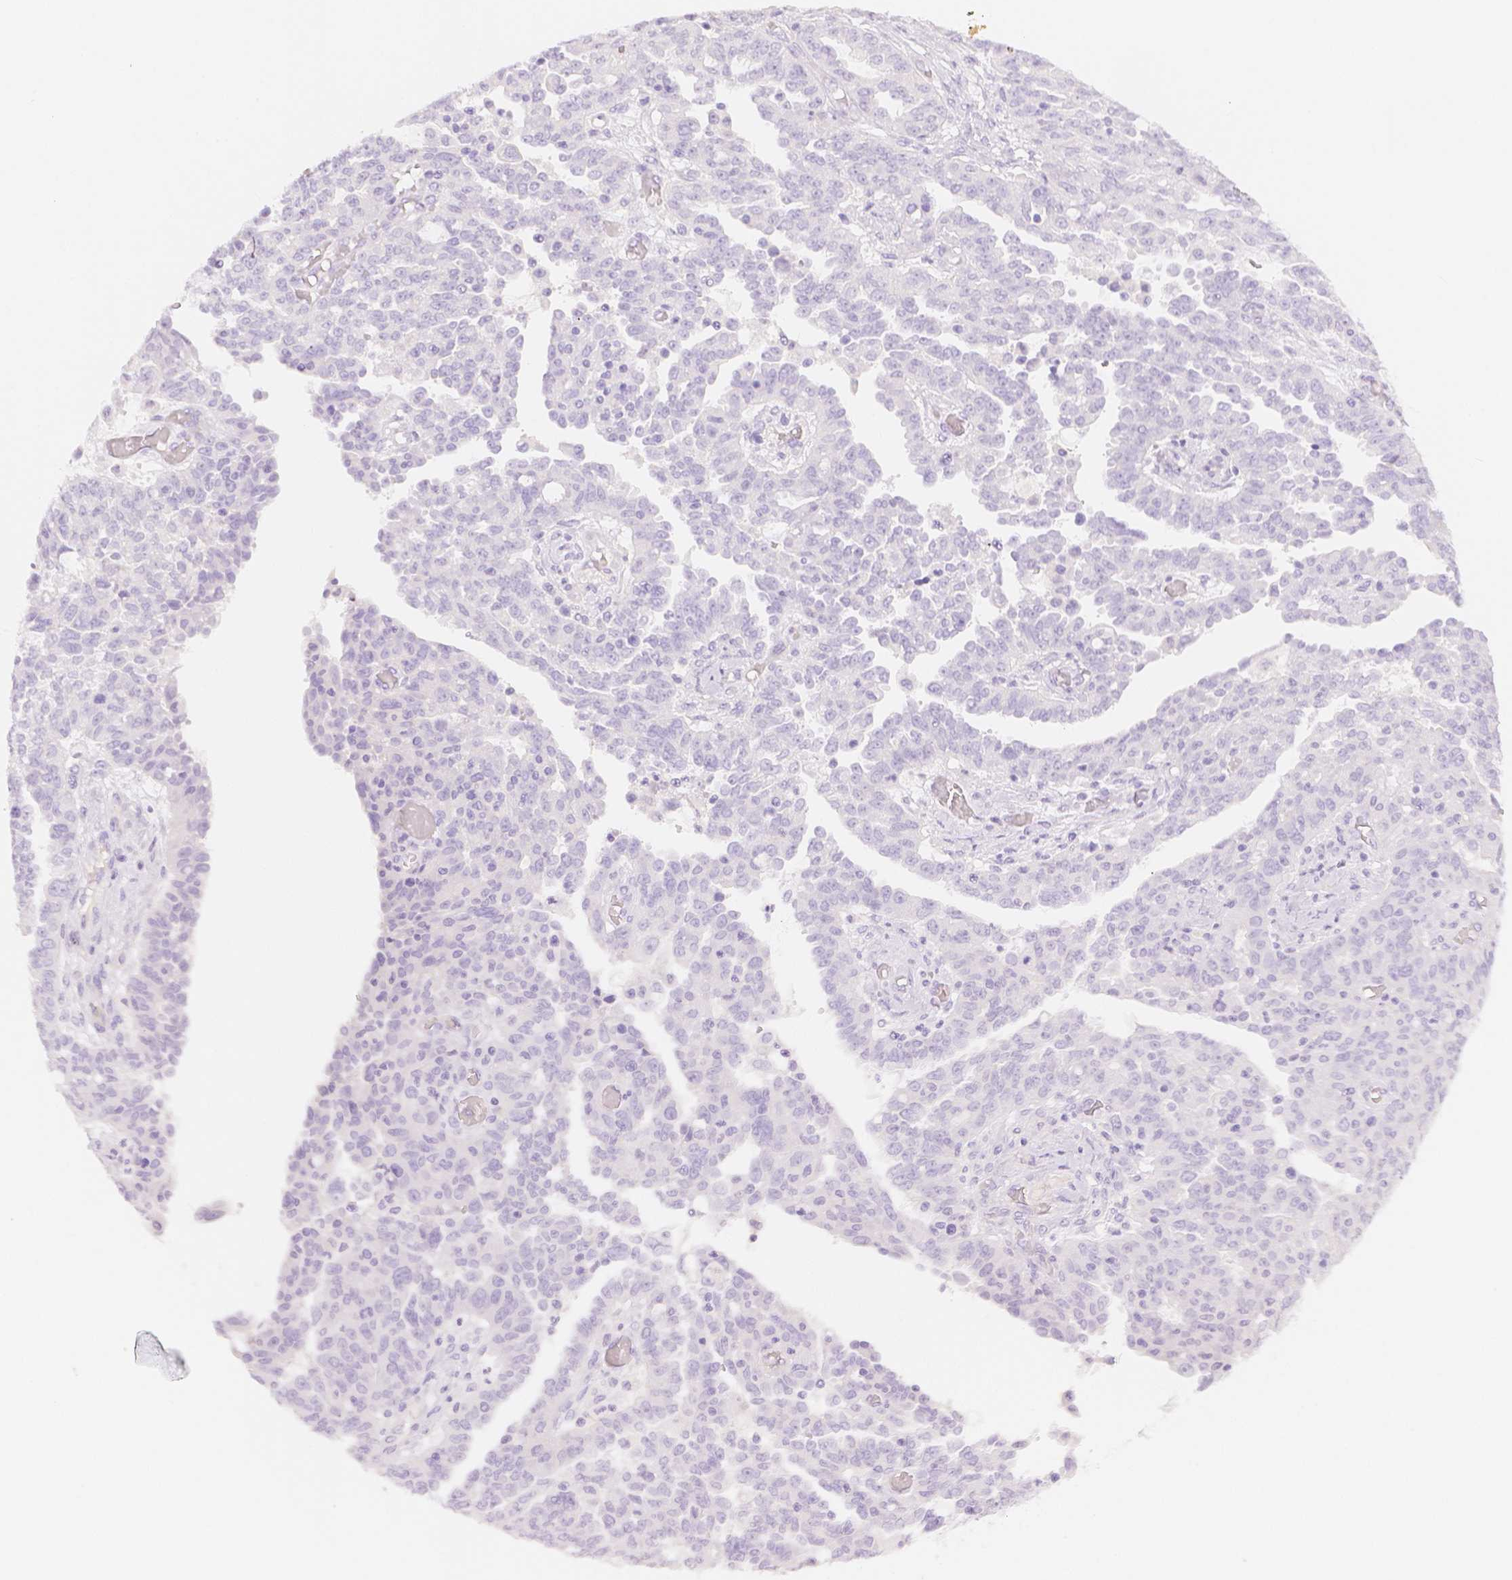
{"staining": {"intensity": "negative", "quantity": "none", "location": "none"}, "tissue": "ovarian cancer", "cell_type": "Tumor cells", "image_type": "cancer", "snomed": [{"axis": "morphology", "description": "Cystadenocarcinoma, serous, NOS"}, {"axis": "topography", "description": "Ovary"}], "caption": "Ovarian cancer was stained to show a protein in brown. There is no significant expression in tumor cells.", "gene": "SLC27A5", "patient": {"sex": "female", "age": 67}}